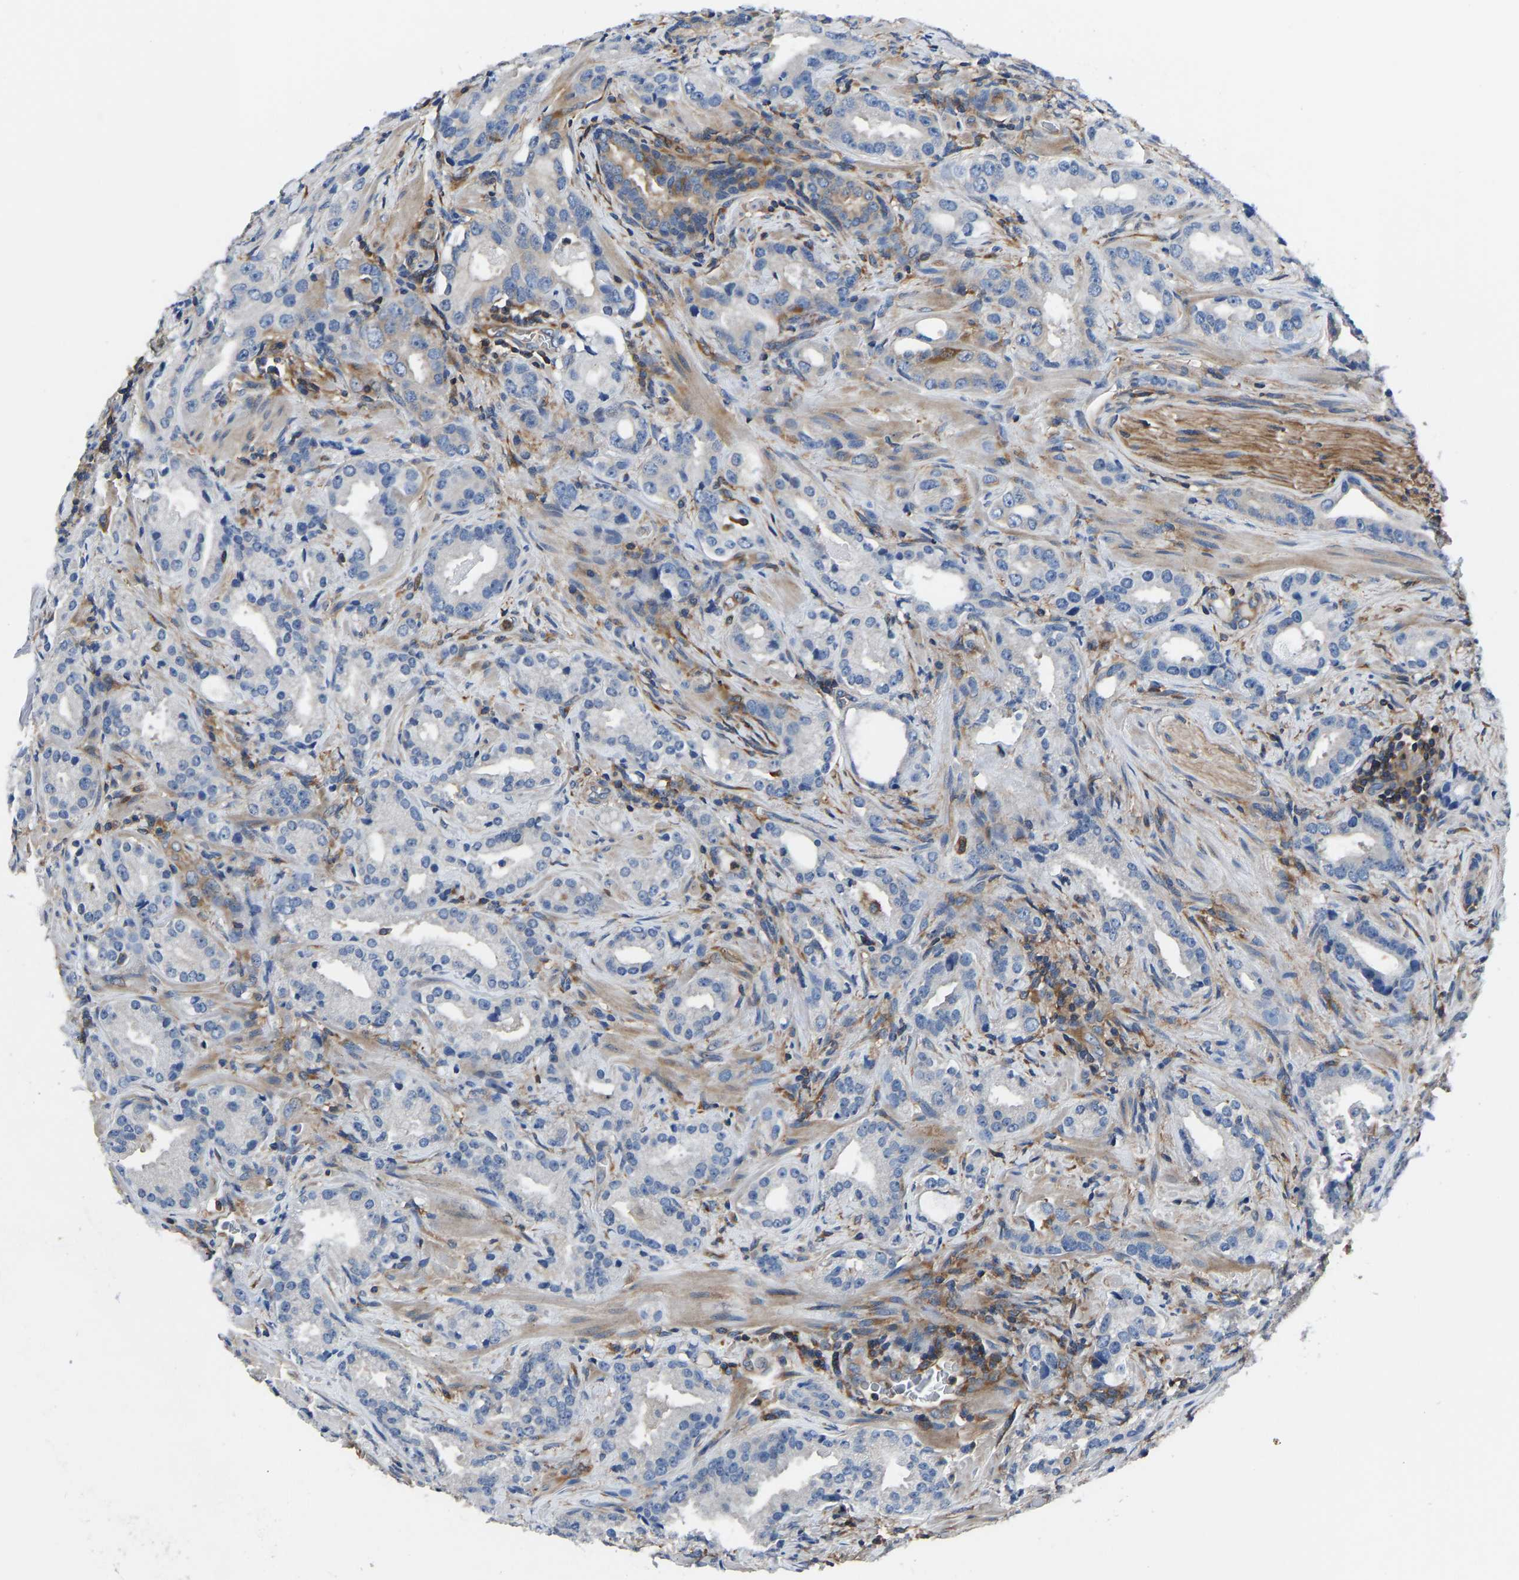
{"staining": {"intensity": "negative", "quantity": "none", "location": "none"}, "tissue": "prostate cancer", "cell_type": "Tumor cells", "image_type": "cancer", "snomed": [{"axis": "morphology", "description": "Adenocarcinoma, High grade"}, {"axis": "topography", "description": "Prostate"}], "caption": "An image of prostate cancer (adenocarcinoma (high-grade)) stained for a protein reveals no brown staining in tumor cells. (DAB immunohistochemistry with hematoxylin counter stain).", "gene": "PRKAR1A", "patient": {"sex": "male", "age": 63}}